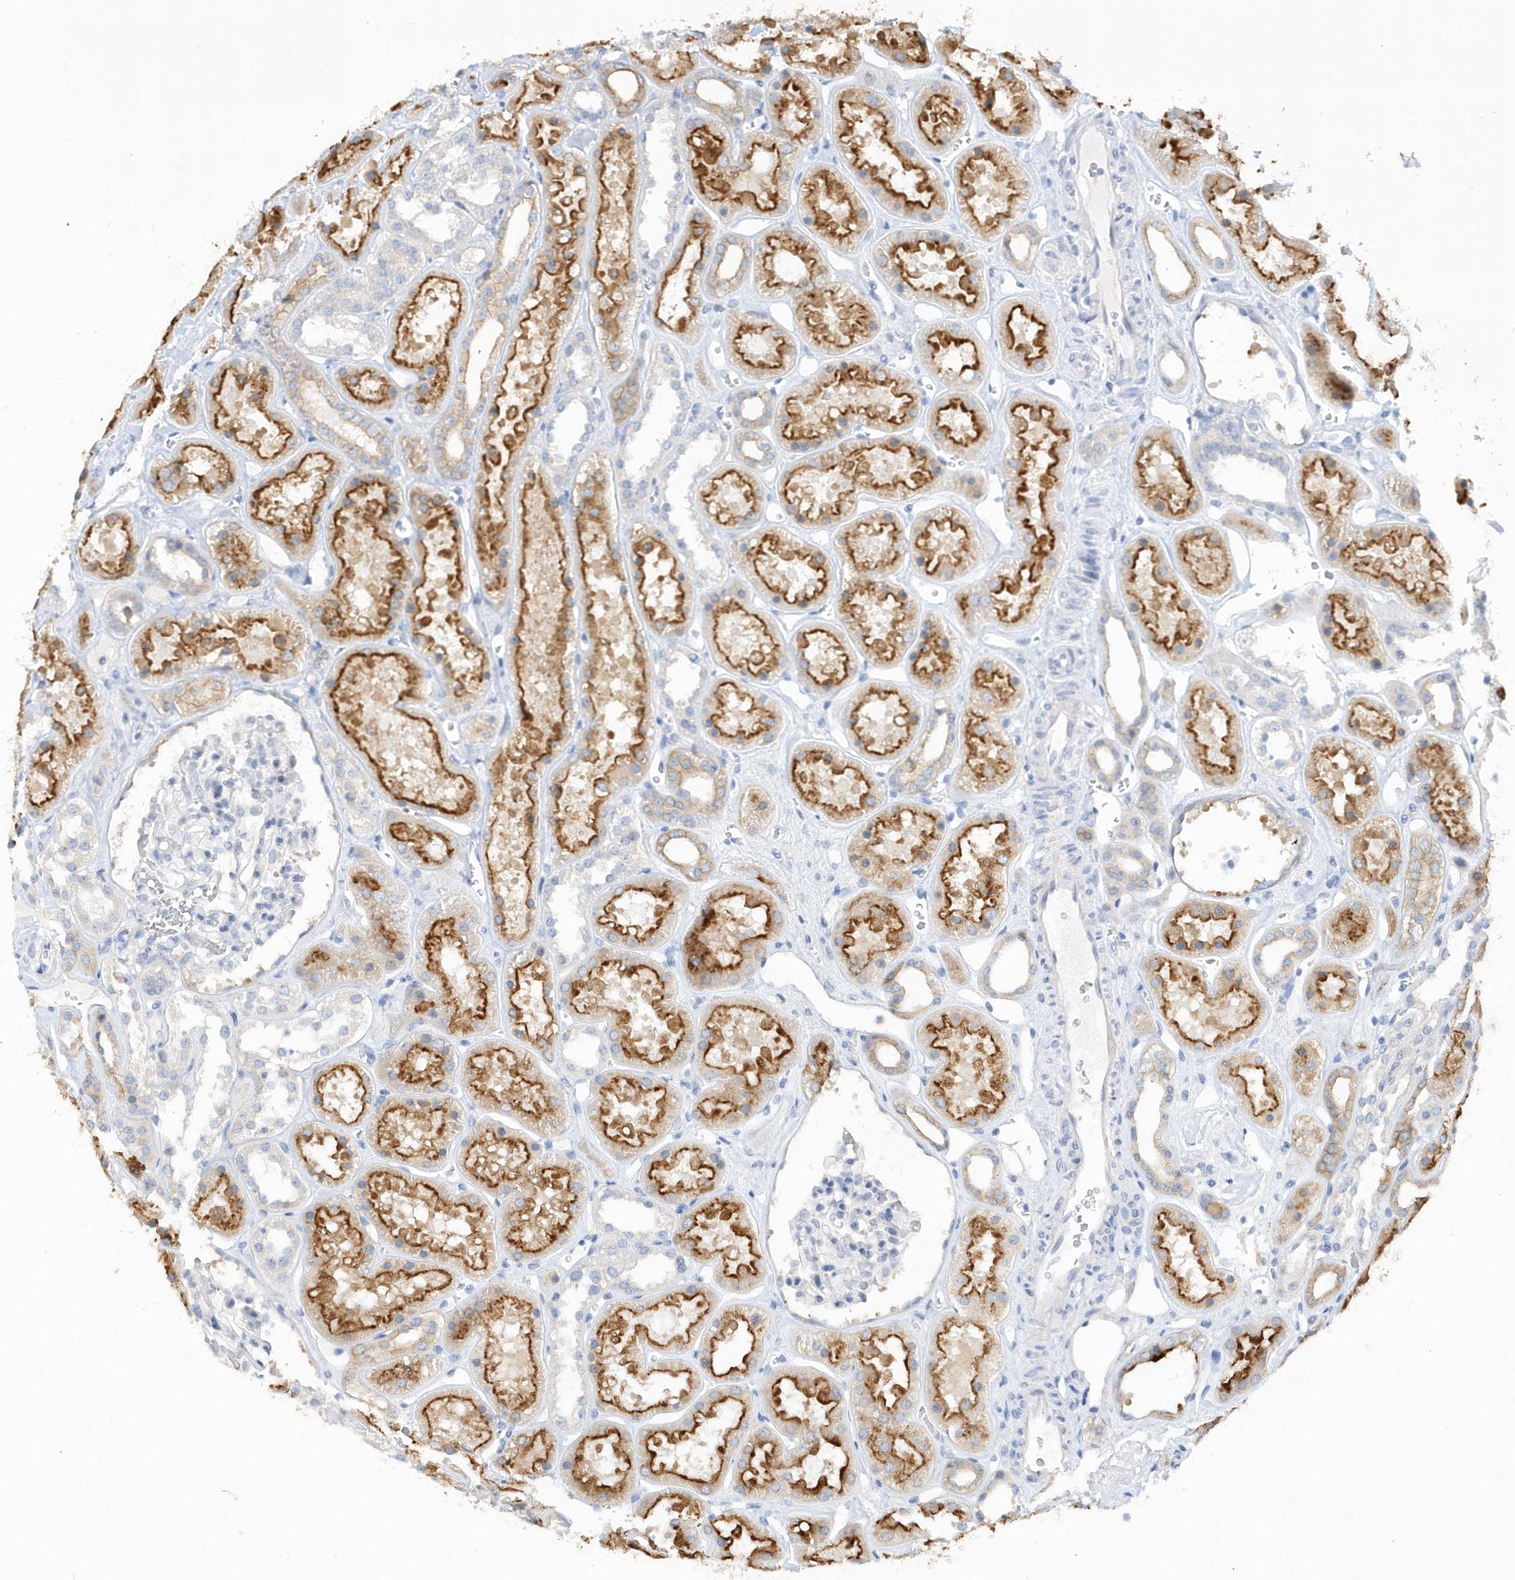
{"staining": {"intensity": "negative", "quantity": "none", "location": "none"}, "tissue": "kidney", "cell_type": "Cells in glomeruli", "image_type": "normal", "snomed": [{"axis": "morphology", "description": "Normal tissue, NOS"}, {"axis": "topography", "description": "Kidney"}], "caption": "Cells in glomeruli are negative for protein expression in unremarkable human kidney. (DAB immunohistochemistry (IHC), high magnification).", "gene": "RPEL1", "patient": {"sex": "female", "age": 41}}